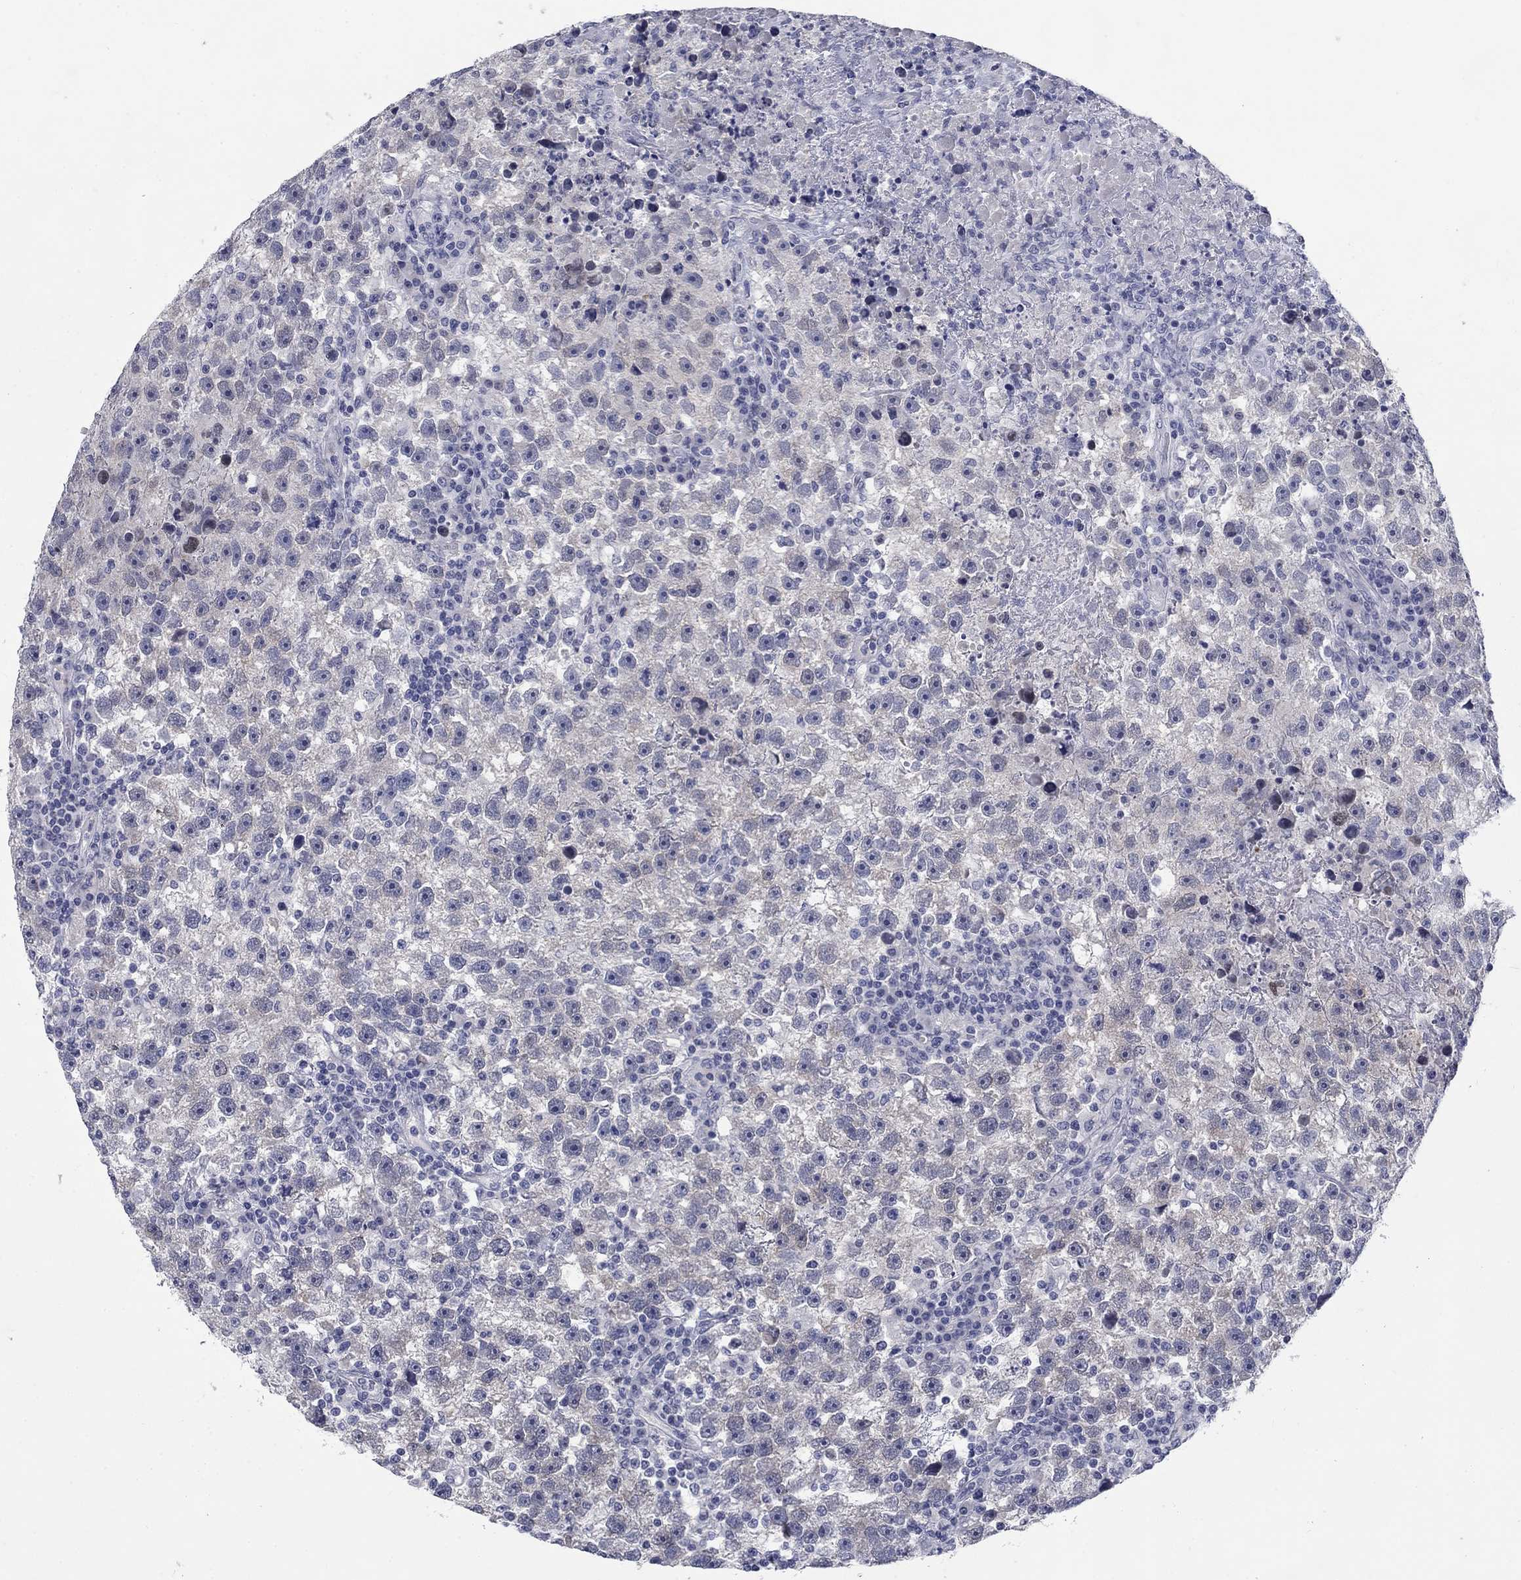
{"staining": {"intensity": "negative", "quantity": "none", "location": "none"}, "tissue": "testis cancer", "cell_type": "Tumor cells", "image_type": "cancer", "snomed": [{"axis": "morphology", "description": "Seminoma, NOS"}, {"axis": "topography", "description": "Testis"}], "caption": "A high-resolution image shows immunohistochemistry staining of testis cancer (seminoma), which reveals no significant positivity in tumor cells.", "gene": "ELAVL4", "patient": {"sex": "male", "age": 47}}